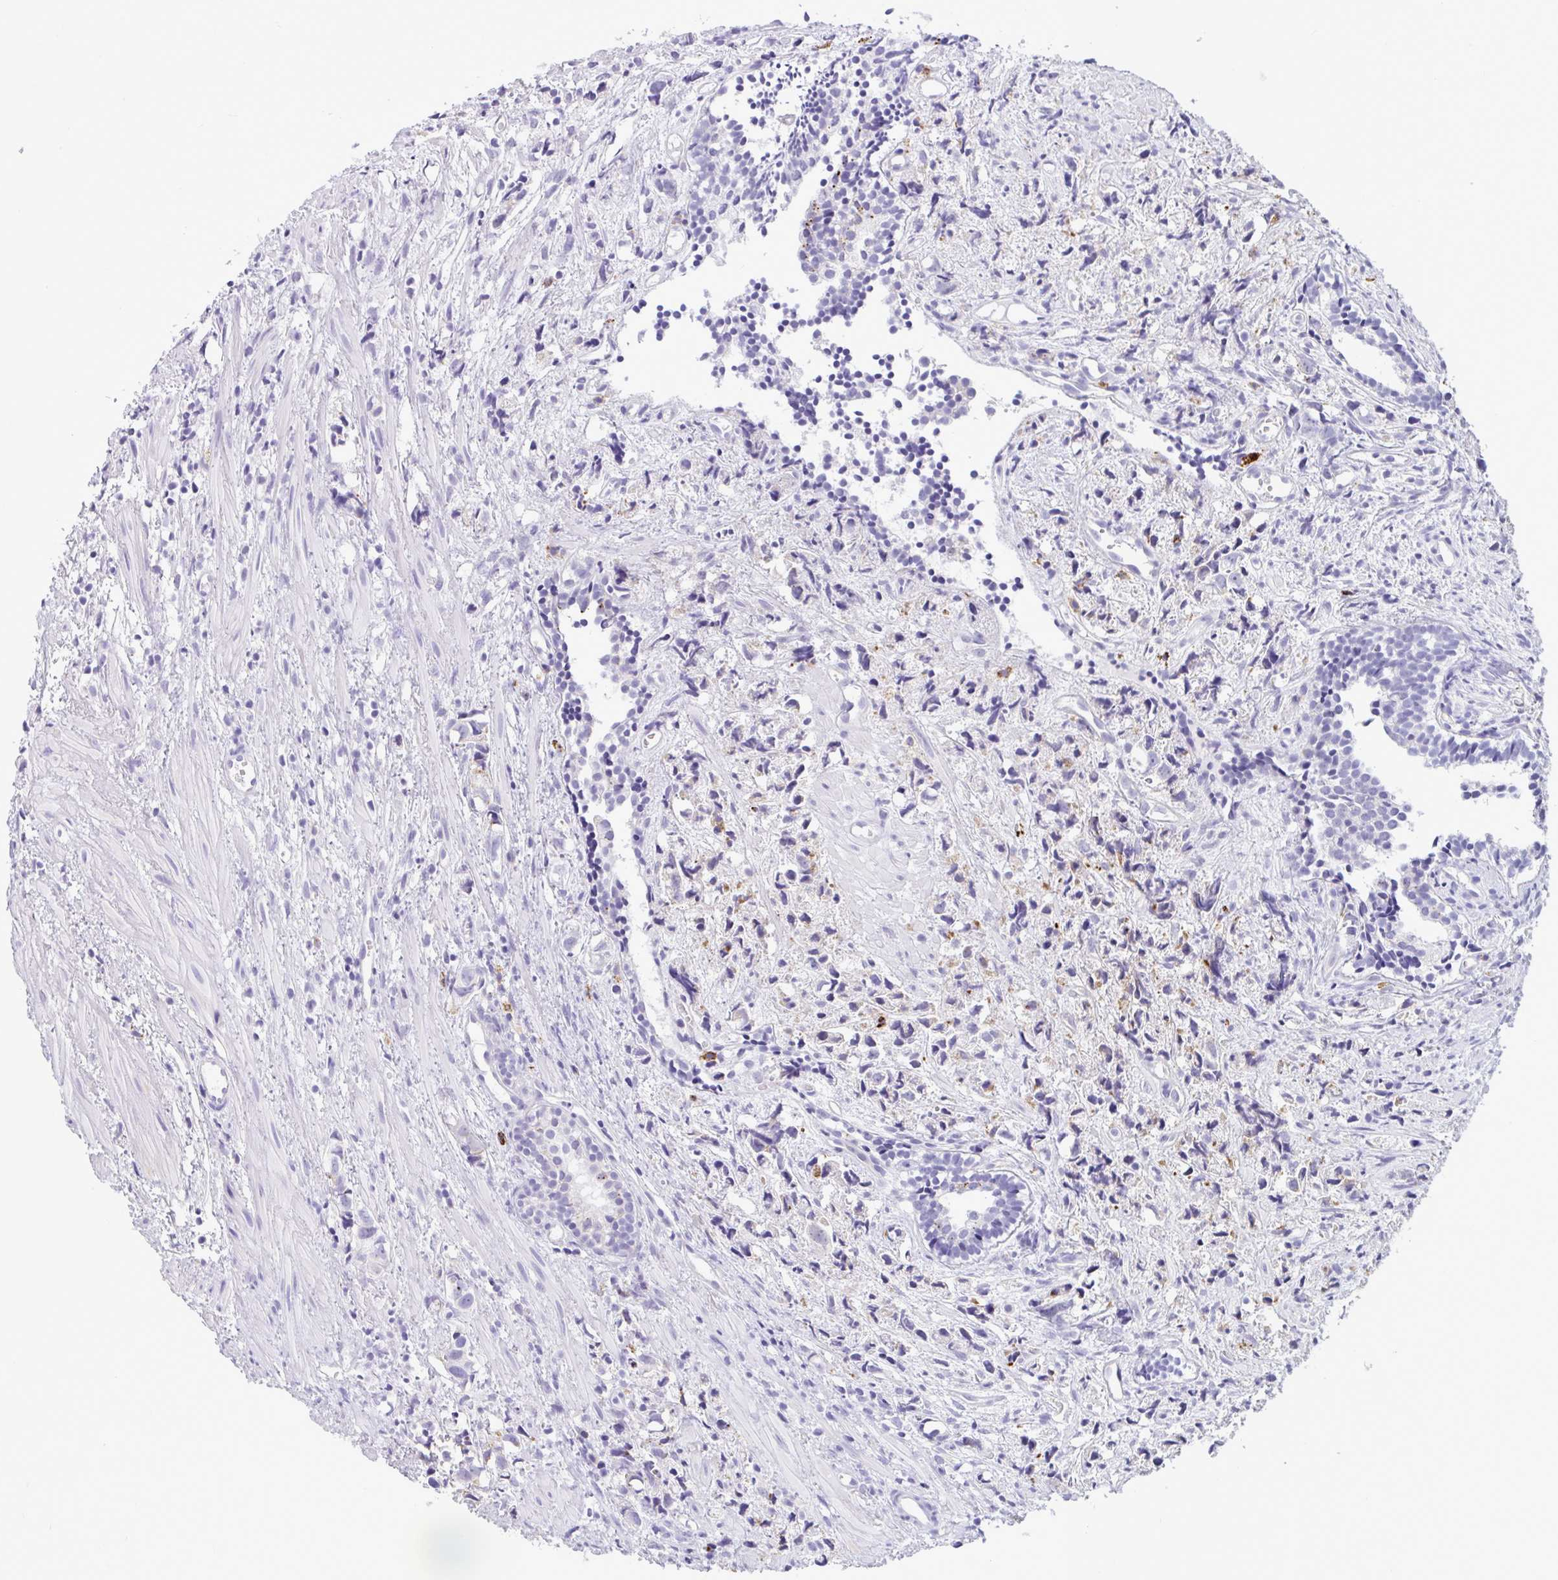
{"staining": {"intensity": "moderate", "quantity": "<25%", "location": "cytoplasmic/membranous"}, "tissue": "prostate cancer", "cell_type": "Tumor cells", "image_type": "cancer", "snomed": [{"axis": "morphology", "description": "Adenocarcinoma, High grade"}, {"axis": "topography", "description": "Prostate"}], "caption": "High-grade adenocarcinoma (prostate) tissue displays moderate cytoplasmic/membranous staining in about <25% of tumor cells, visualized by immunohistochemistry. The protein of interest is stained brown, and the nuclei are stained in blue (DAB (3,3'-diaminobenzidine) IHC with brightfield microscopy, high magnification).", "gene": "SREBF1", "patient": {"sex": "male", "age": 58}}